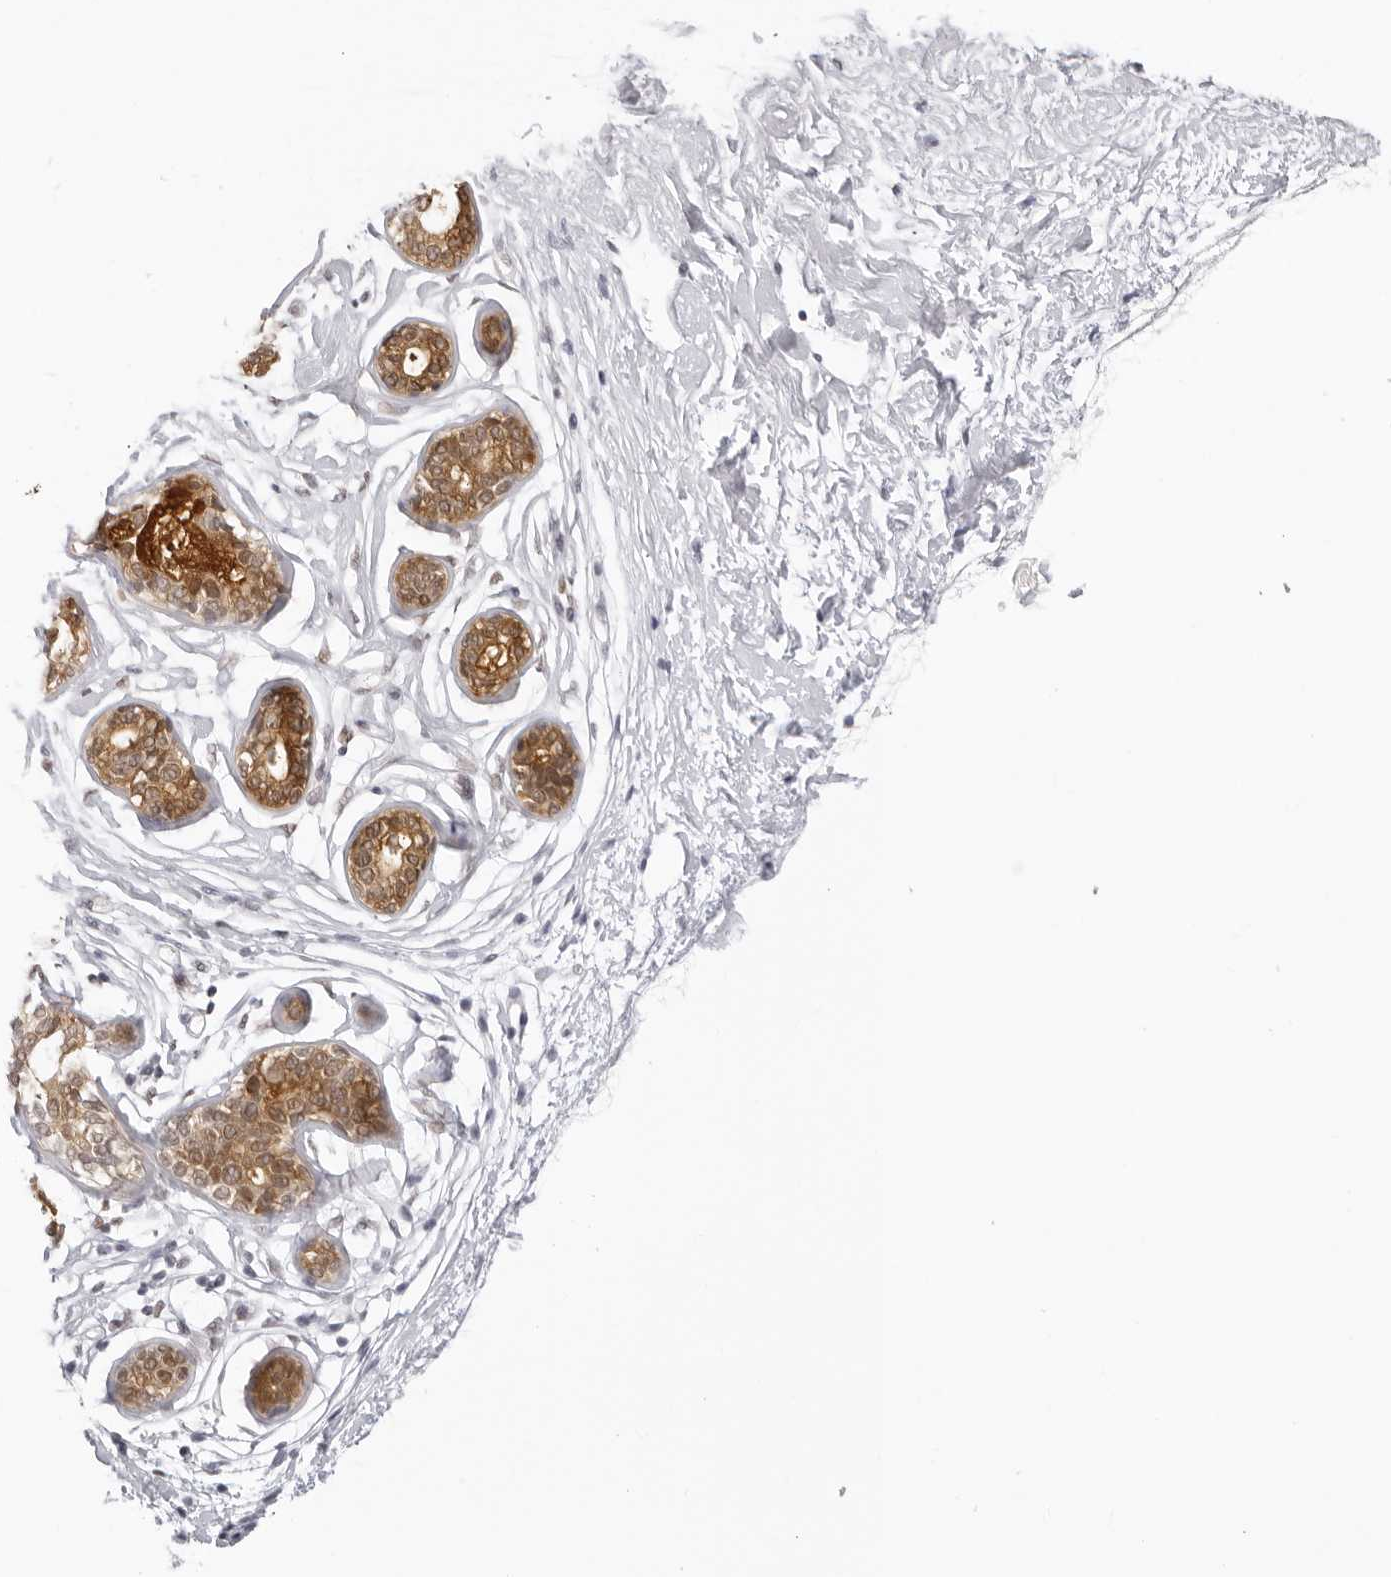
{"staining": {"intensity": "negative", "quantity": "none", "location": "none"}, "tissue": "breast", "cell_type": "Adipocytes", "image_type": "normal", "snomed": [{"axis": "morphology", "description": "Normal tissue, NOS"}, {"axis": "topography", "description": "Breast"}], "caption": "A photomicrograph of breast stained for a protein shows no brown staining in adipocytes. (Stains: DAB IHC with hematoxylin counter stain, Microscopy: brightfield microscopy at high magnification).", "gene": "WDR77", "patient": {"sex": "female", "age": 23}}